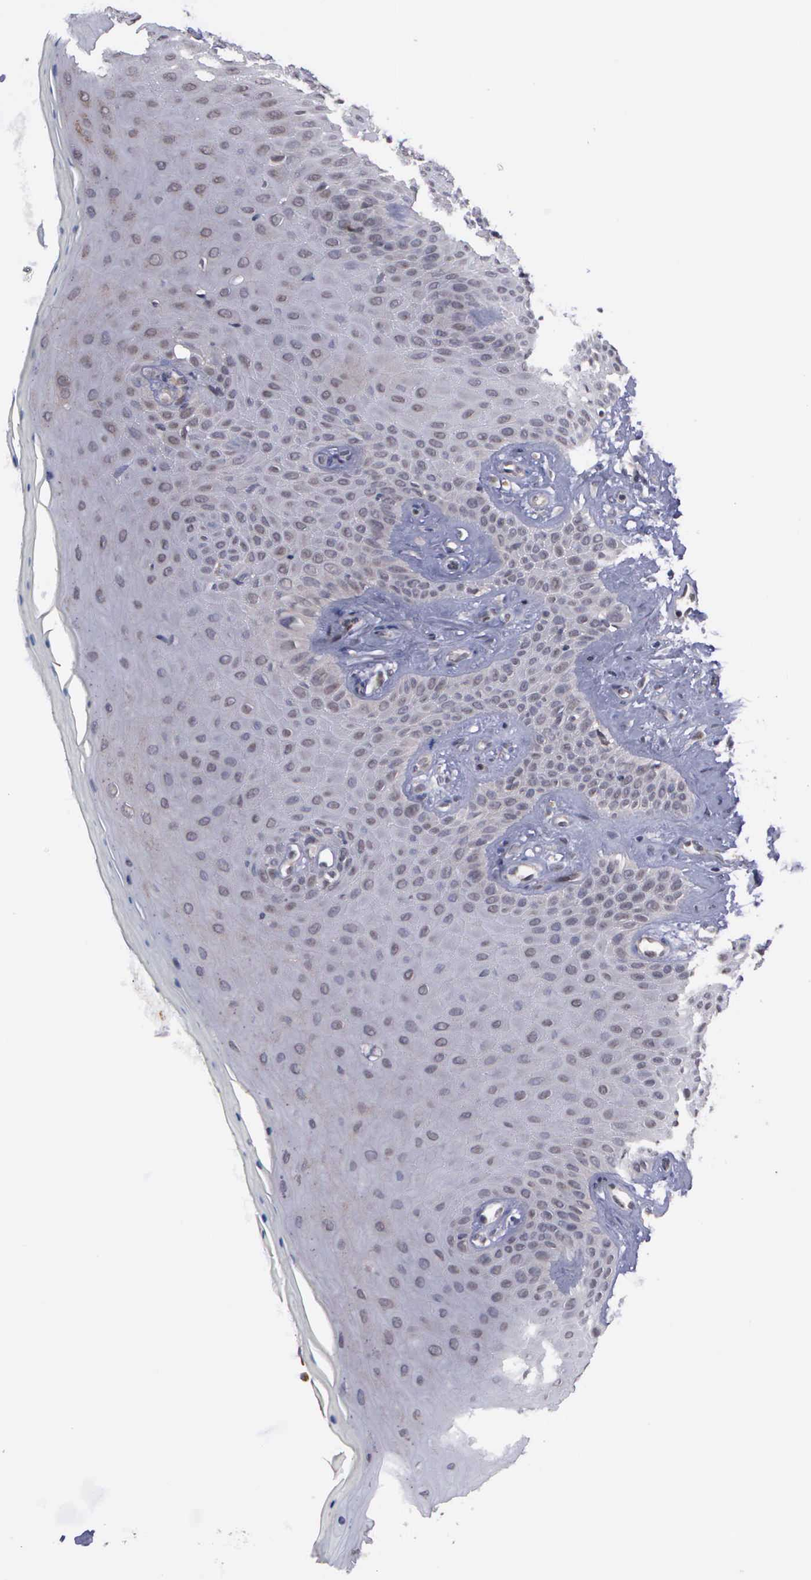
{"staining": {"intensity": "weak", "quantity": "<25%", "location": "nuclear"}, "tissue": "oral mucosa", "cell_type": "Squamous epithelial cells", "image_type": "normal", "snomed": [{"axis": "morphology", "description": "Normal tissue, NOS"}, {"axis": "topography", "description": "Oral tissue"}], "caption": "Micrograph shows no protein expression in squamous epithelial cells of benign oral mucosa.", "gene": "MAP3K9", "patient": {"sex": "male", "age": 69}}